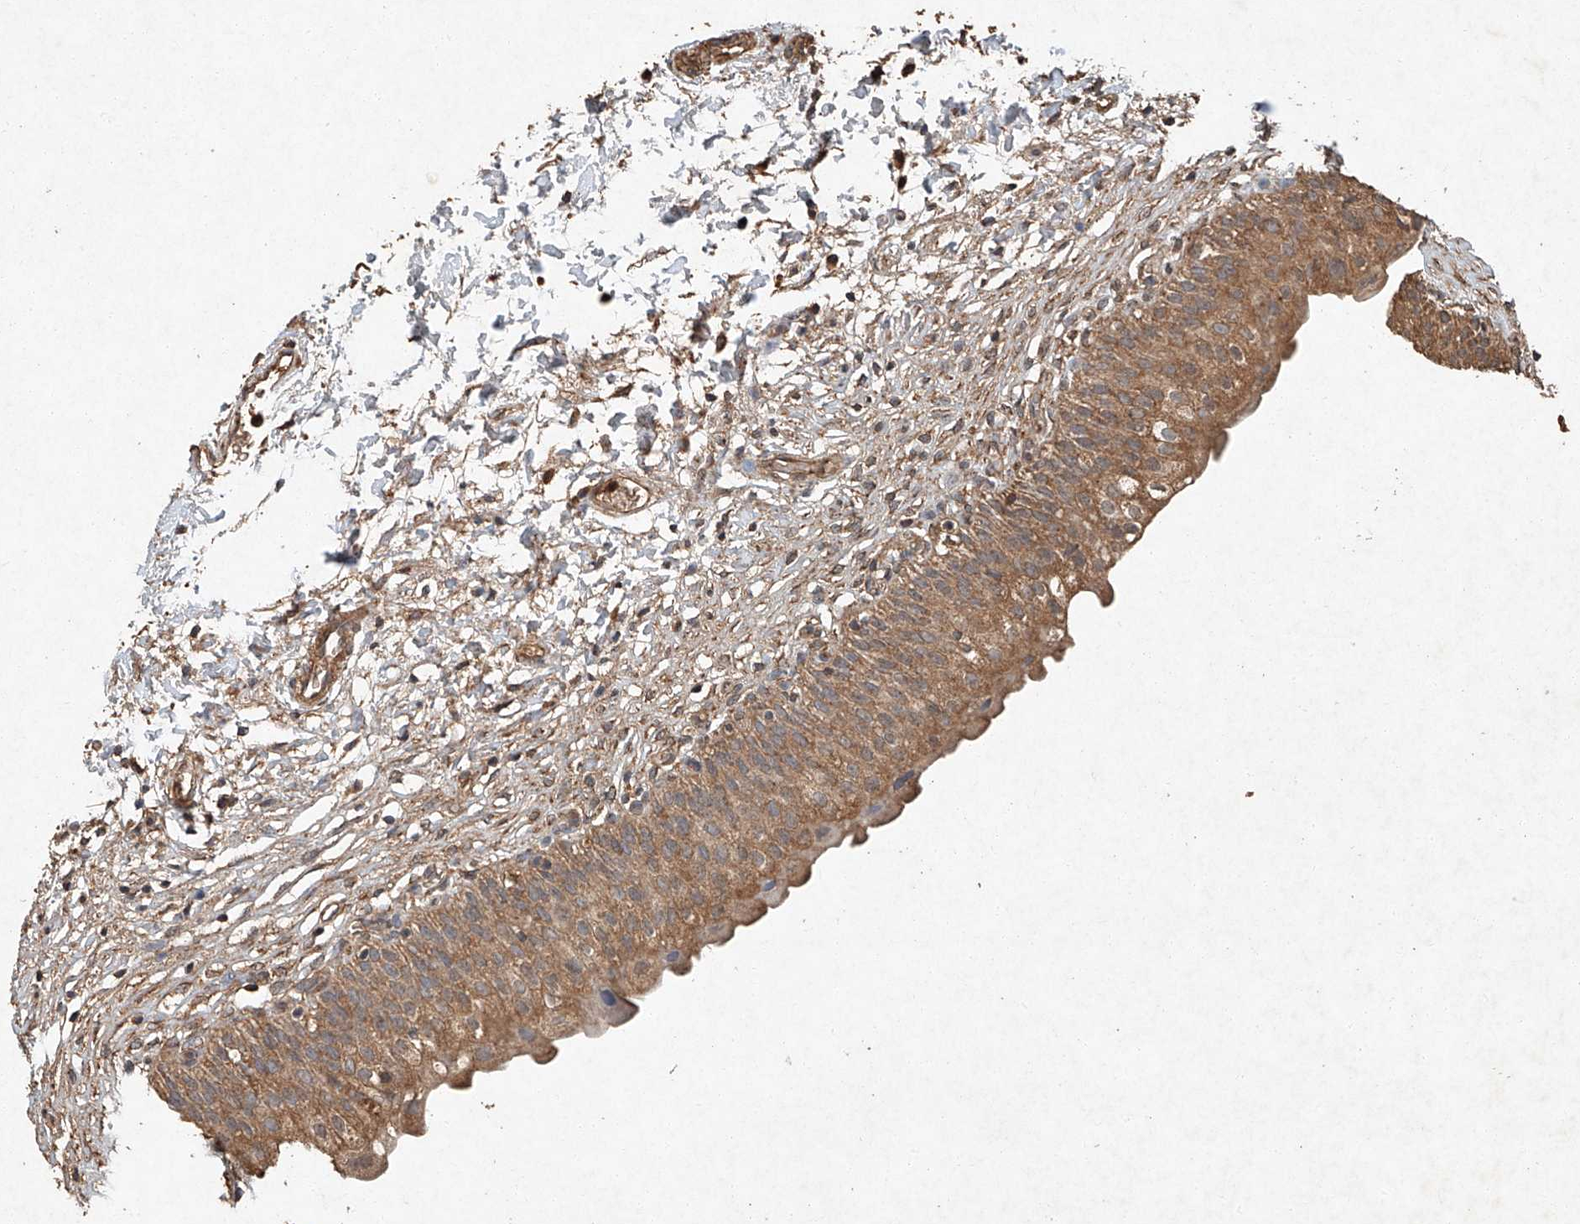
{"staining": {"intensity": "moderate", "quantity": ">75%", "location": "cytoplasmic/membranous"}, "tissue": "urinary bladder", "cell_type": "Urothelial cells", "image_type": "normal", "snomed": [{"axis": "morphology", "description": "Normal tissue, NOS"}, {"axis": "topography", "description": "Urinary bladder"}], "caption": "A medium amount of moderate cytoplasmic/membranous expression is identified in about >75% of urothelial cells in benign urinary bladder. Immunohistochemistry stains the protein in brown and the nuclei are stained blue.", "gene": "STK3", "patient": {"sex": "male", "age": 55}}